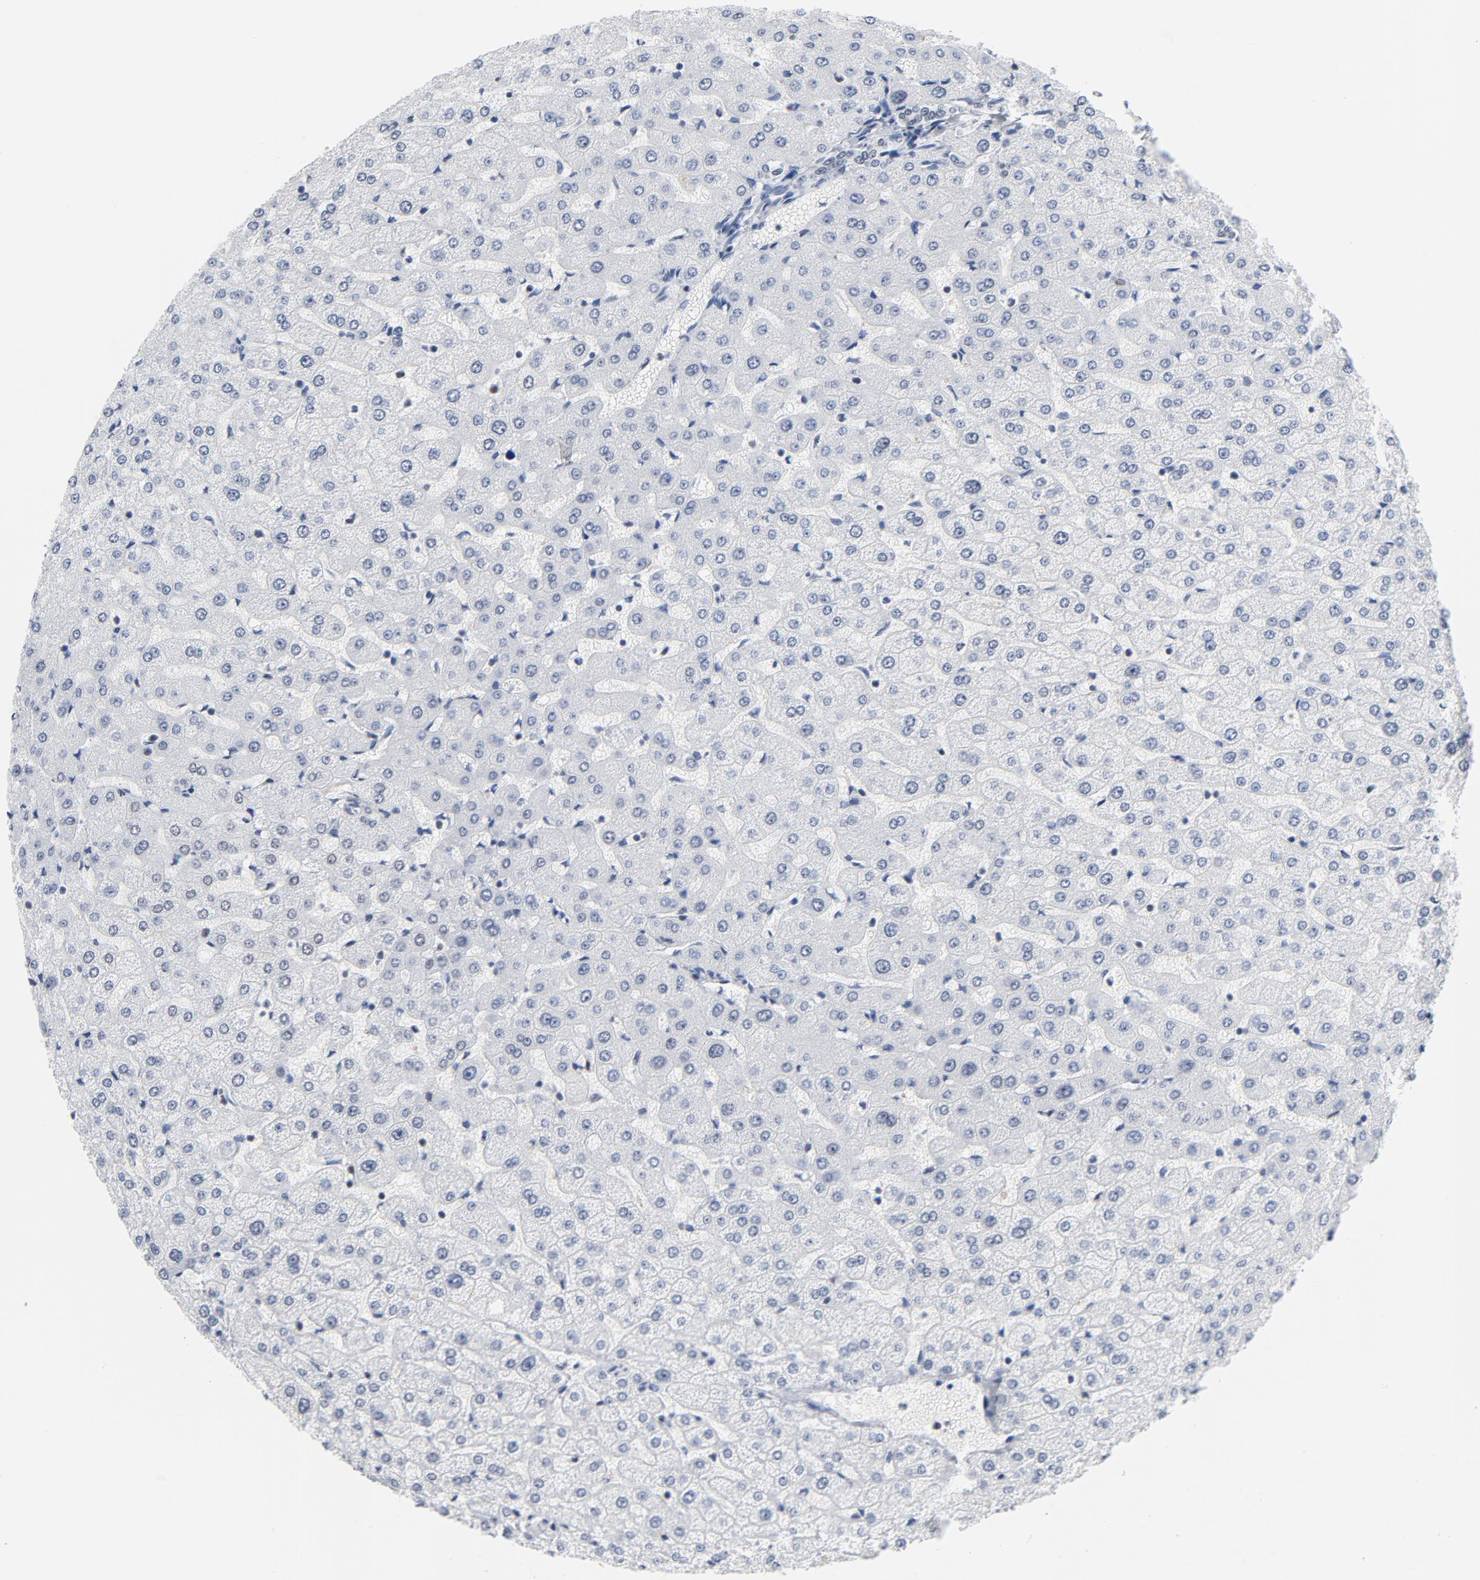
{"staining": {"intensity": "negative", "quantity": "none", "location": "none"}, "tissue": "liver", "cell_type": "Cholangiocytes", "image_type": "normal", "snomed": [{"axis": "morphology", "description": "Normal tissue, NOS"}, {"axis": "morphology", "description": "Fibrosis, NOS"}, {"axis": "topography", "description": "Liver"}], "caption": "IHC of unremarkable human liver reveals no positivity in cholangiocytes. (DAB (3,3'-diaminobenzidine) immunohistochemistry (IHC), high magnification).", "gene": "CSTF2", "patient": {"sex": "female", "age": 29}}